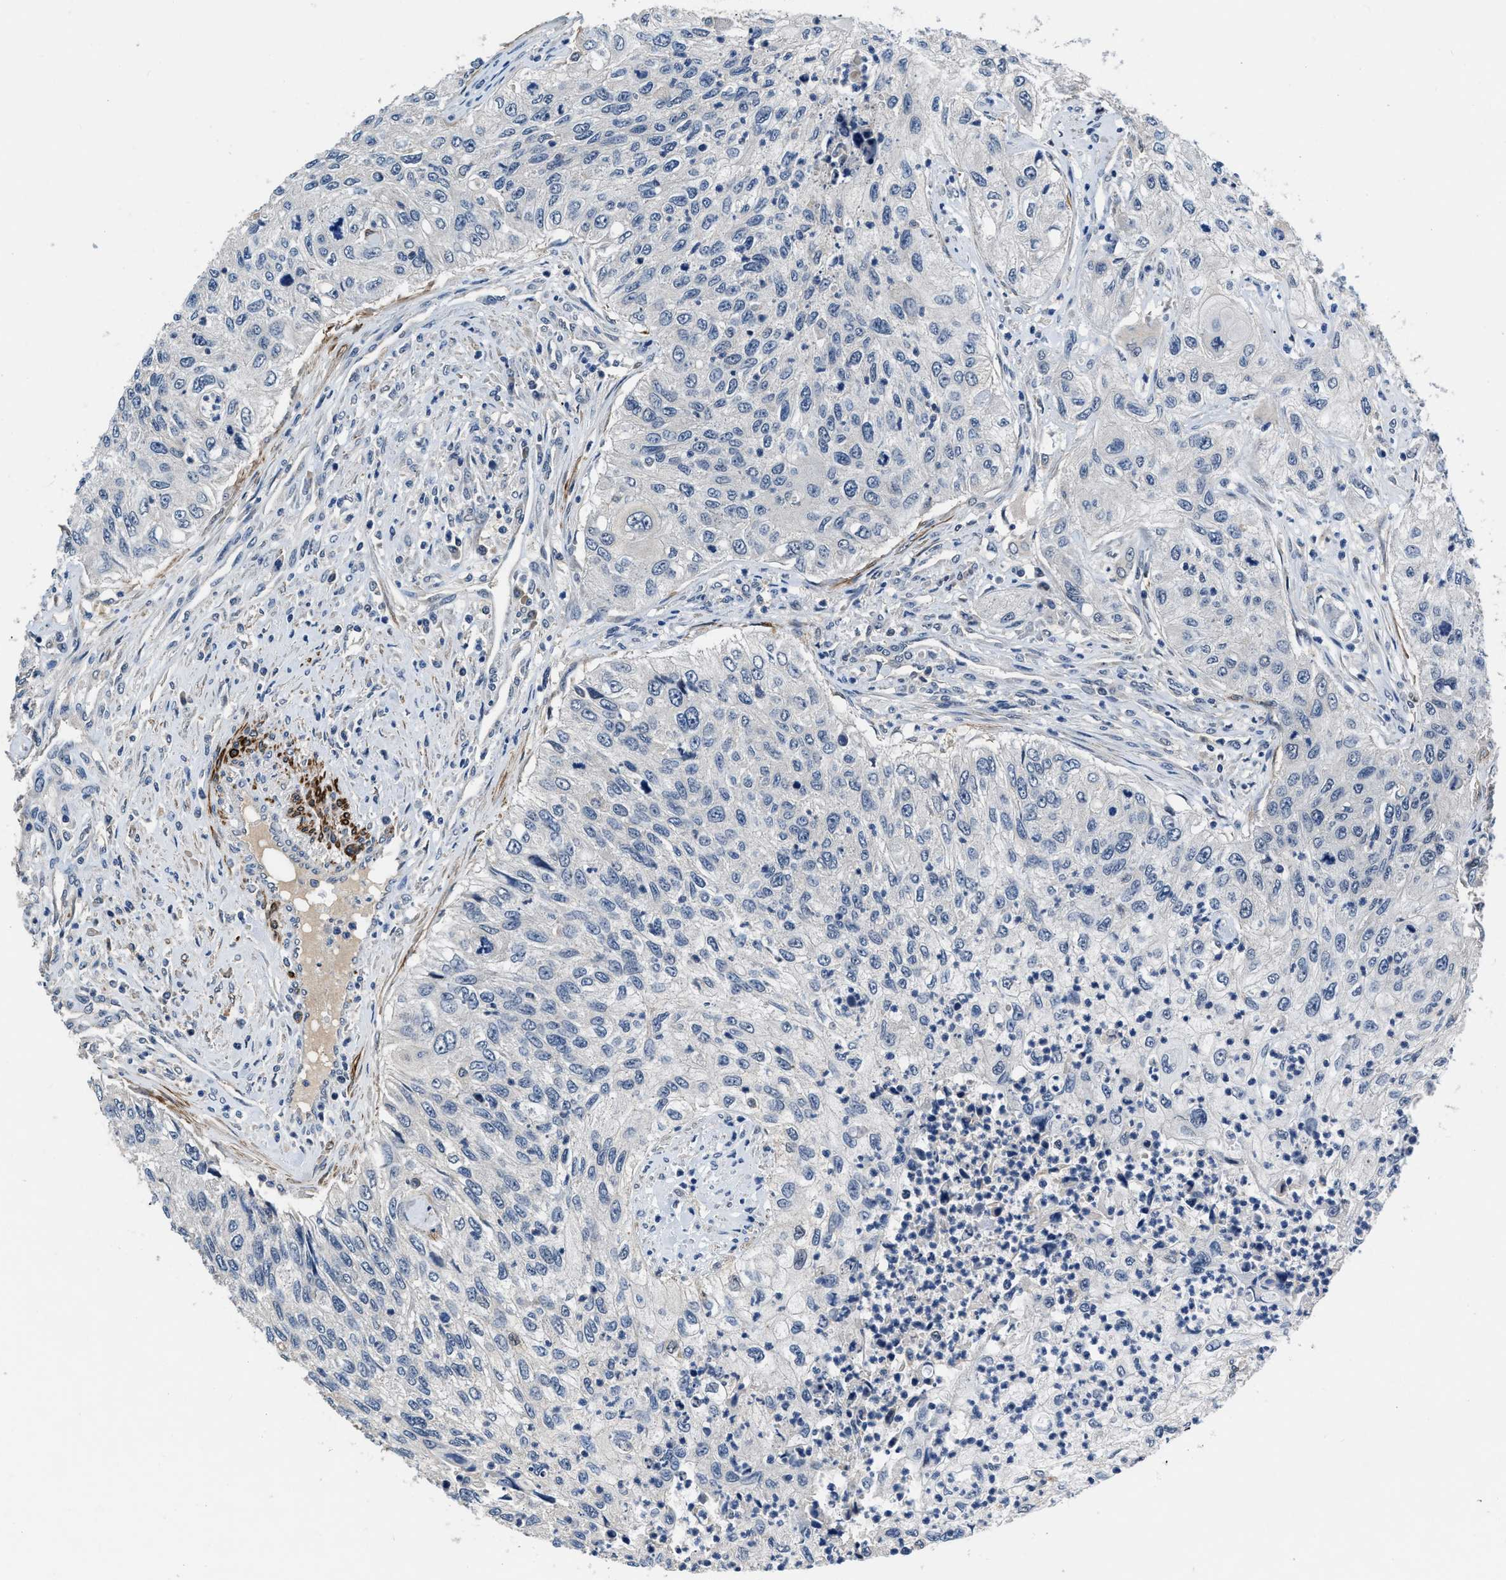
{"staining": {"intensity": "negative", "quantity": "none", "location": "none"}, "tissue": "urothelial cancer", "cell_type": "Tumor cells", "image_type": "cancer", "snomed": [{"axis": "morphology", "description": "Urothelial carcinoma, High grade"}, {"axis": "topography", "description": "Urinary bladder"}], "caption": "This is an IHC photomicrograph of urothelial carcinoma (high-grade). There is no expression in tumor cells.", "gene": "LANCL2", "patient": {"sex": "female", "age": 60}}